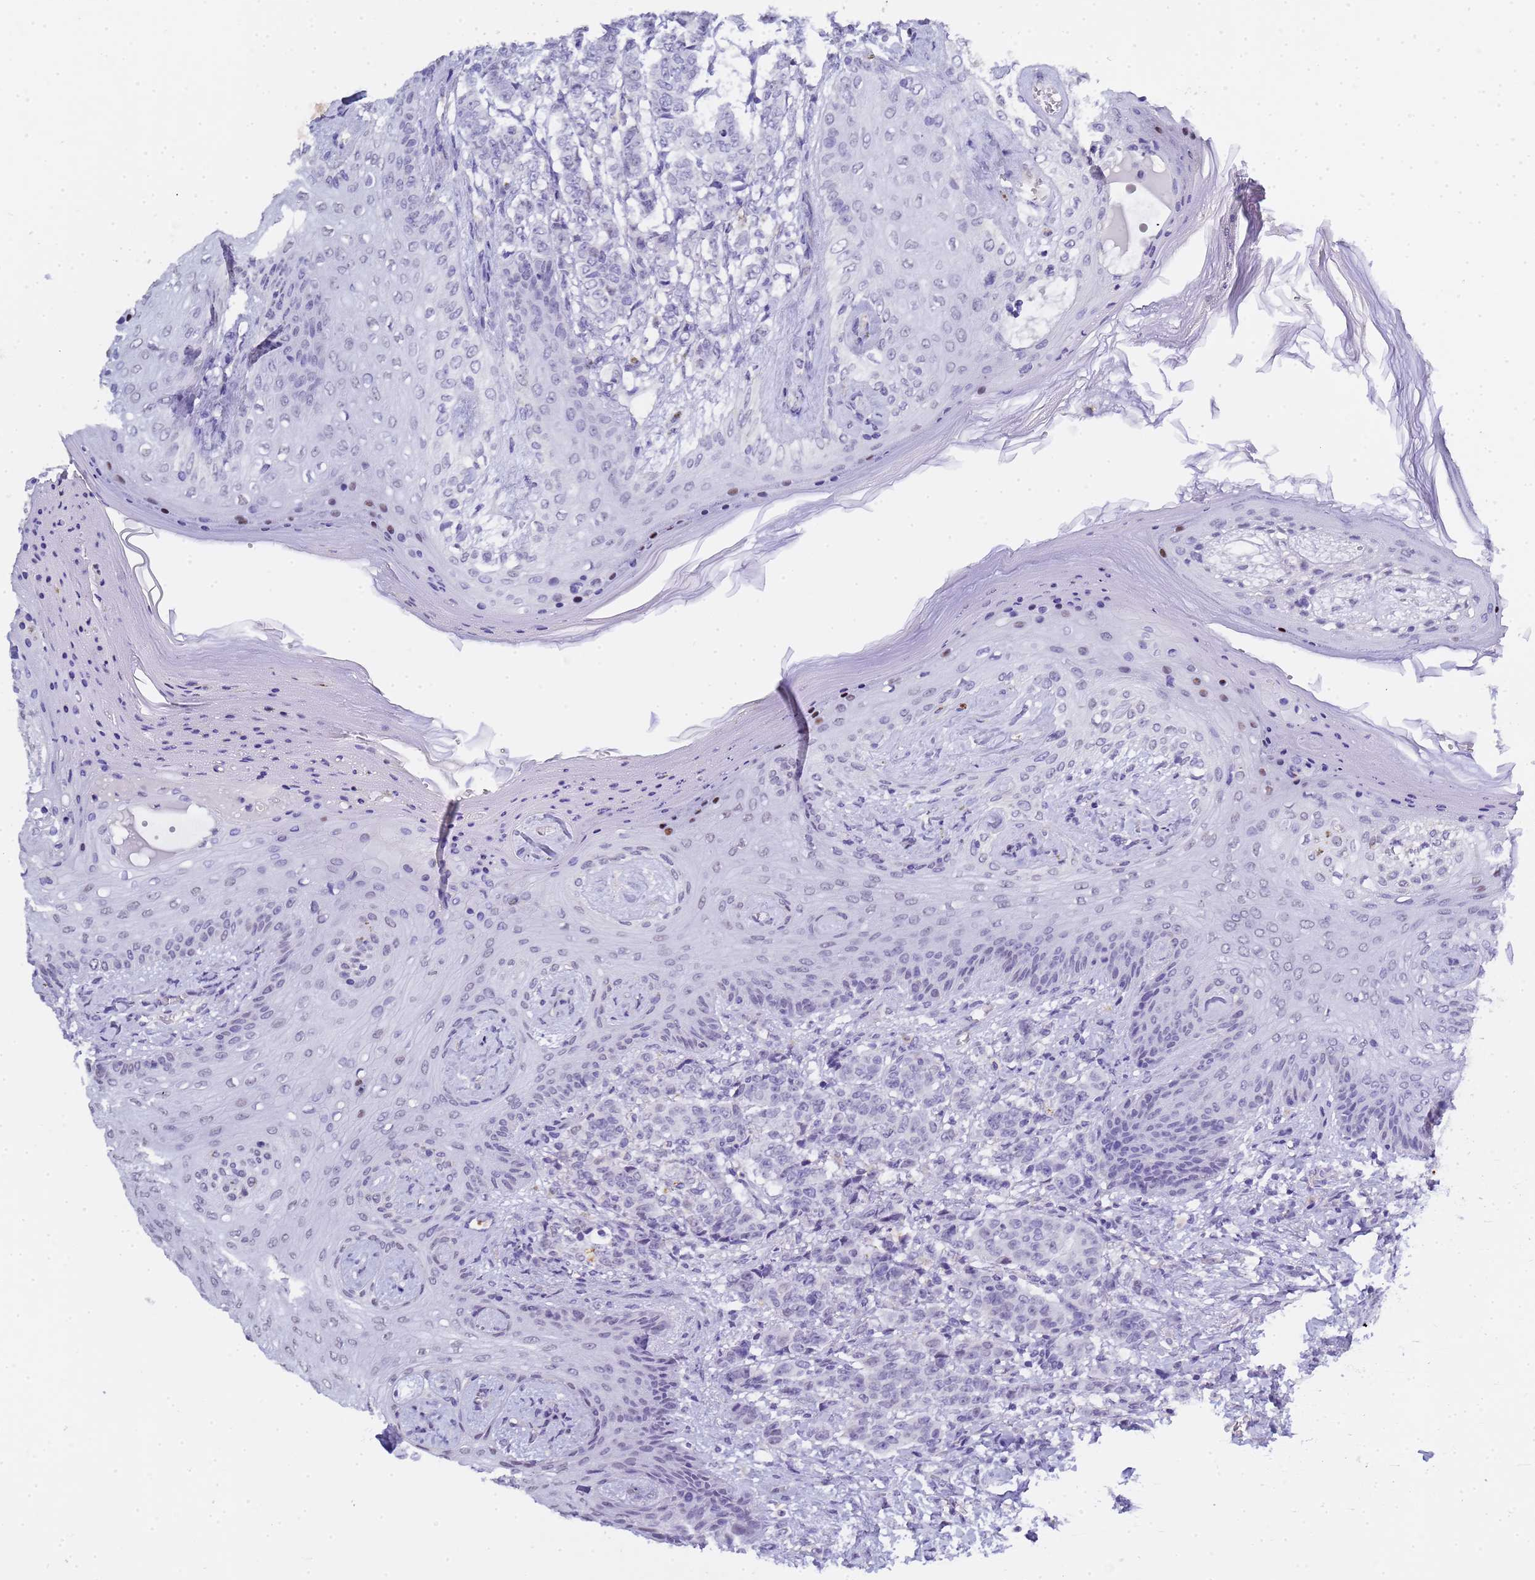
{"staining": {"intensity": "negative", "quantity": "none", "location": "none"}, "tissue": "breast cancer", "cell_type": "Tumor cells", "image_type": "cancer", "snomed": [{"axis": "morphology", "description": "Duct carcinoma"}, {"axis": "topography", "description": "Breast"}], "caption": "Immunohistochemistry of breast cancer (intraductal carcinoma) shows no staining in tumor cells.", "gene": "CTRC", "patient": {"sex": "female", "age": 40}}